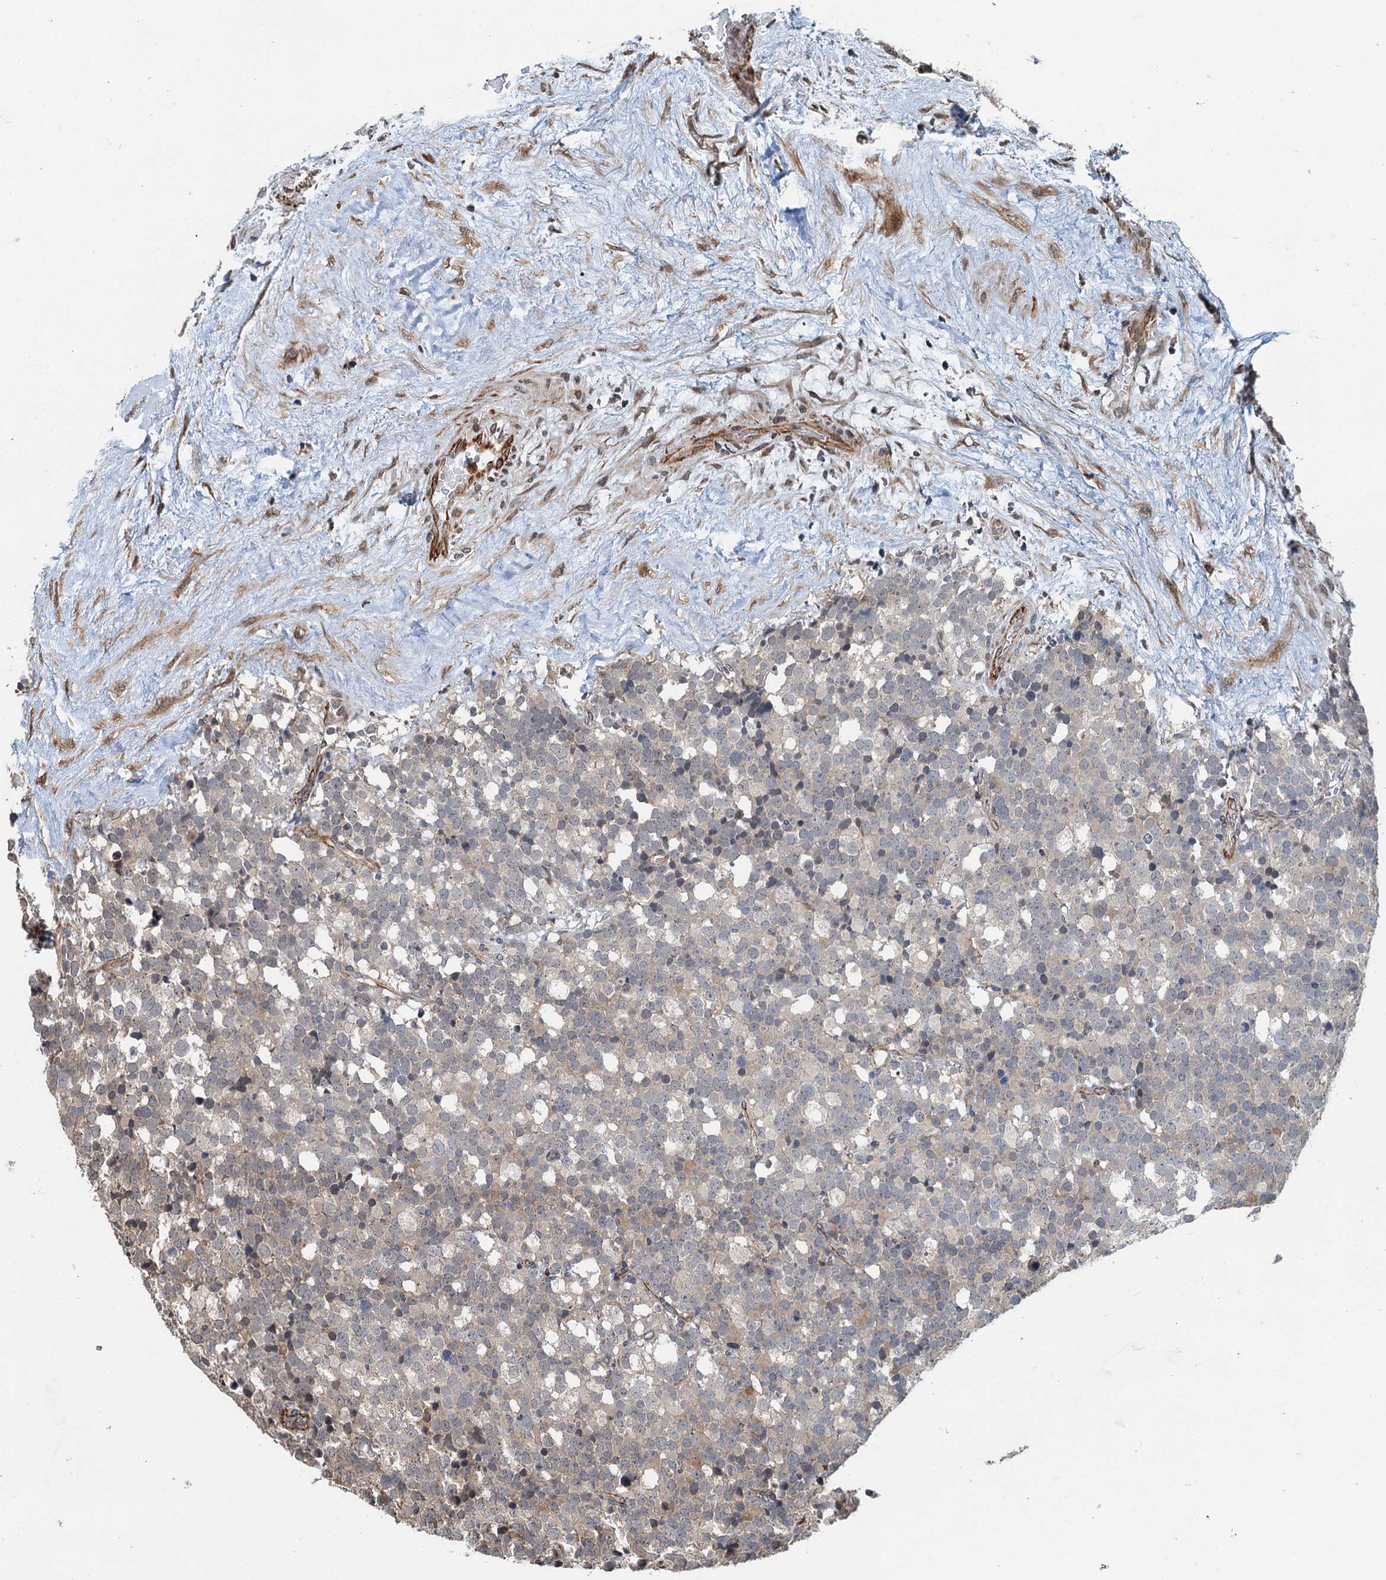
{"staining": {"intensity": "negative", "quantity": "none", "location": "none"}, "tissue": "testis cancer", "cell_type": "Tumor cells", "image_type": "cancer", "snomed": [{"axis": "morphology", "description": "Seminoma, NOS"}, {"axis": "topography", "description": "Testis"}], "caption": "There is no significant expression in tumor cells of testis seminoma.", "gene": "WHAMM", "patient": {"sex": "male", "age": 71}}